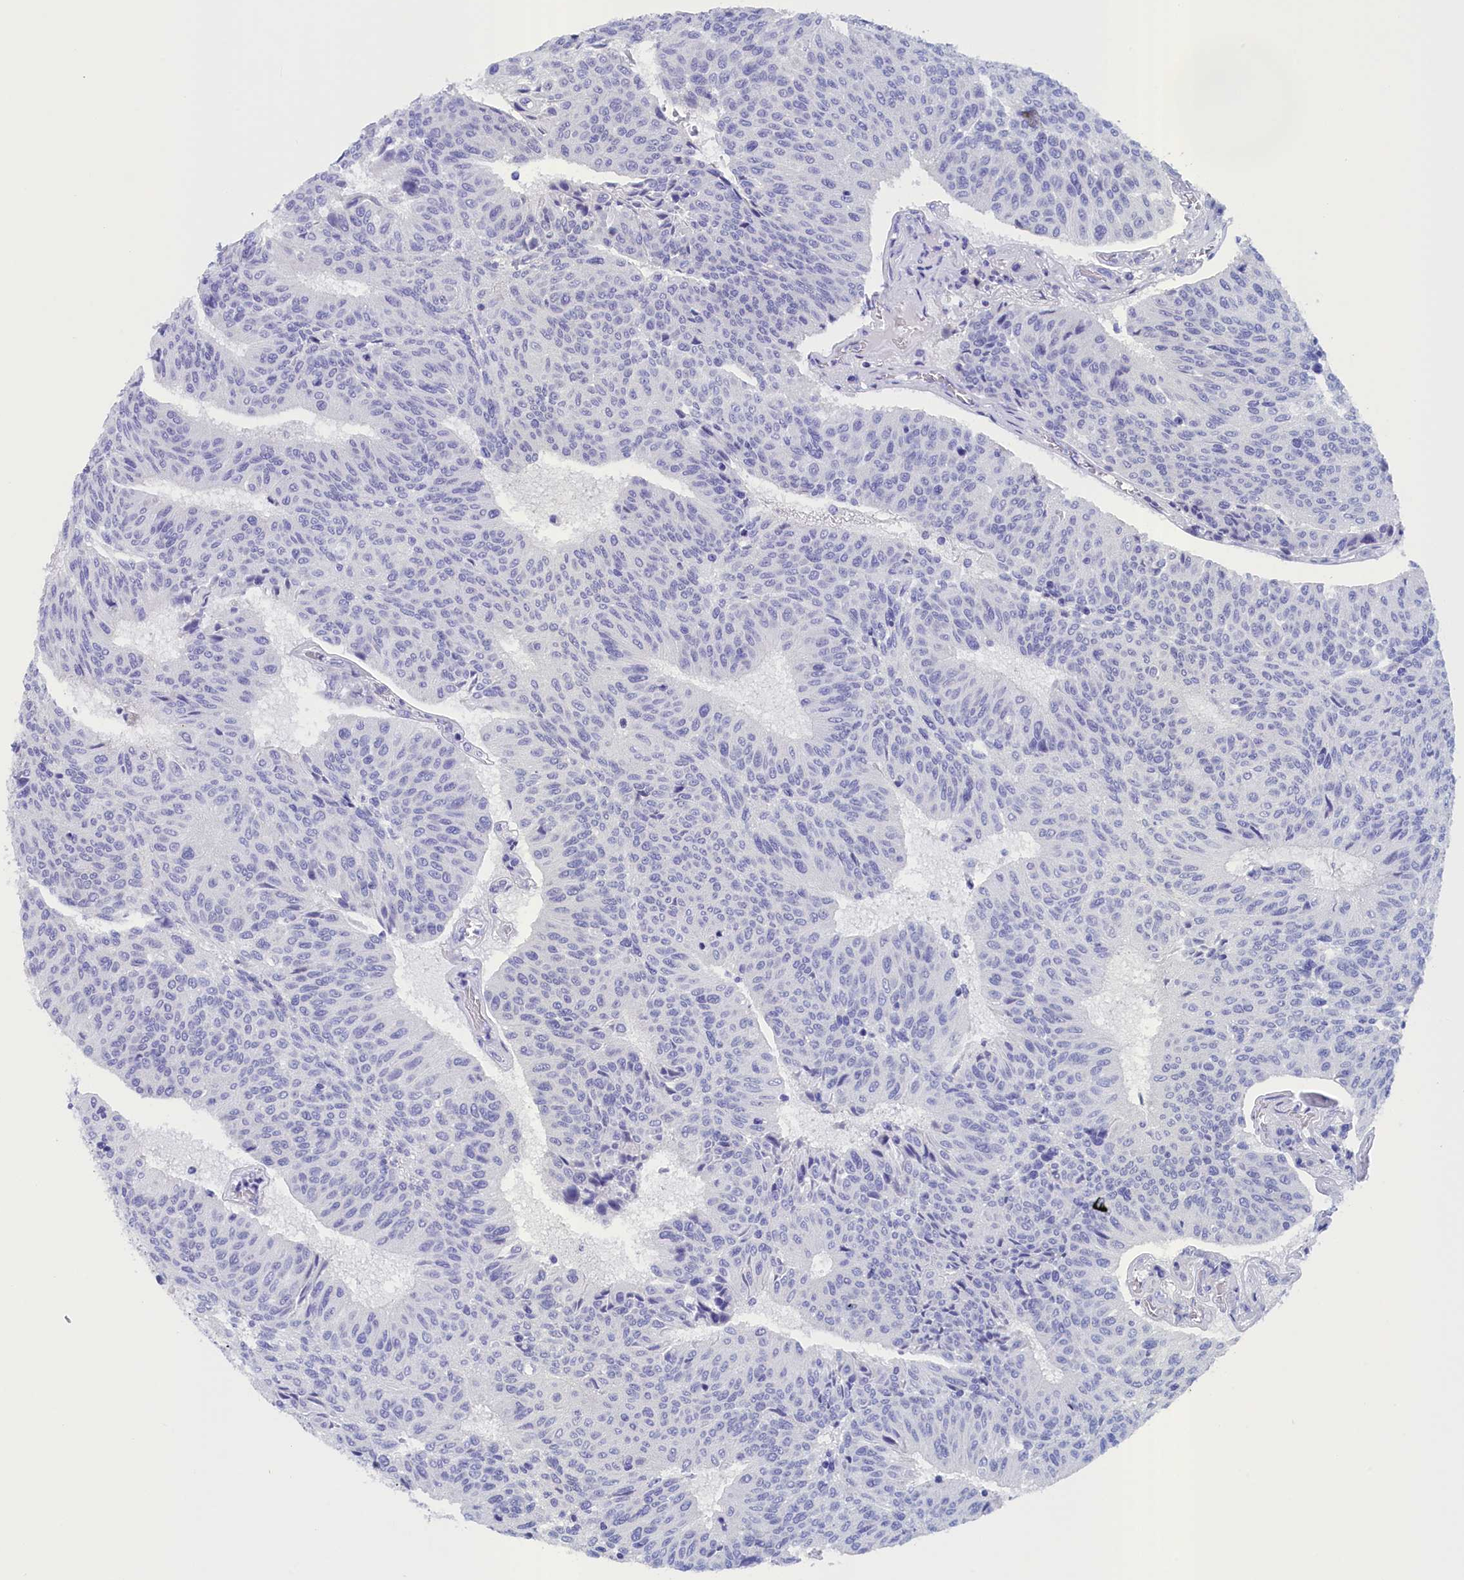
{"staining": {"intensity": "negative", "quantity": "none", "location": "none"}, "tissue": "urothelial cancer", "cell_type": "Tumor cells", "image_type": "cancer", "snomed": [{"axis": "morphology", "description": "Urothelial carcinoma, High grade"}, {"axis": "topography", "description": "Urinary bladder"}], "caption": "Tumor cells are negative for brown protein staining in high-grade urothelial carcinoma. (DAB (3,3'-diaminobenzidine) immunohistochemistry (IHC) with hematoxylin counter stain).", "gene": "ANKRD2", "patient": {"sex": "male", "age": 66}}